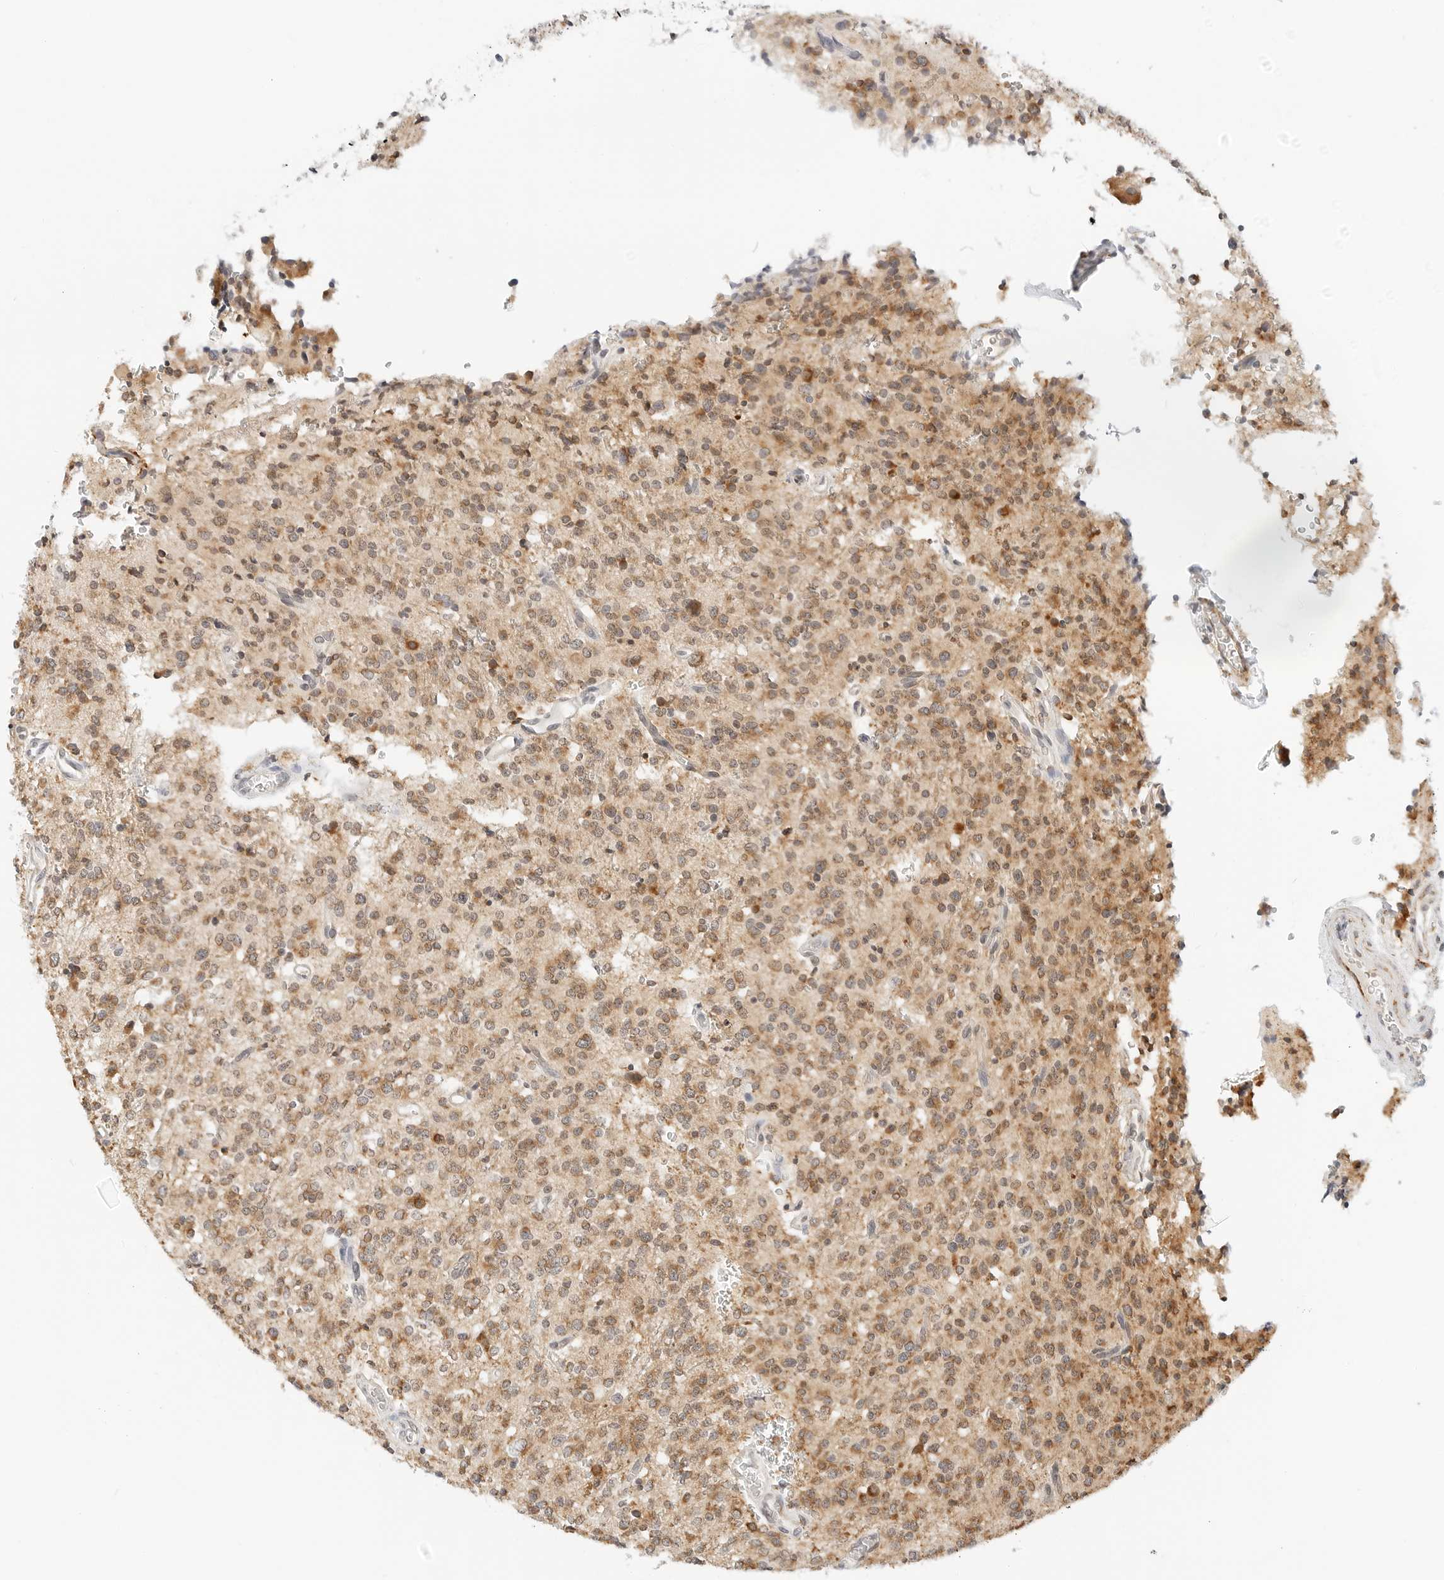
{"staining": {"intensity": "moderate", "quantity": "25%-75%", "location": "cytoplasmic/membranous"}, "tissue": "glioma", "cell_type": "Tumor cells", "image_type": "cancer", "snomed": [{"axis": "morphology", "description": "Glioma, malignant, High grade"}, {"axis": "topography", "description": "Brain"}], "caption": "Malignant glioma (high-grade) was stained to show a protein in brown. There is medium levels of moderate cytoplasmic/membranous expression in approximately 25%-75% of tumor cells. The protein is shown in brown color, while the nuclei are stained blue.", "gene": "ATL1", "patient": {"sex": "male", "age": 34}}